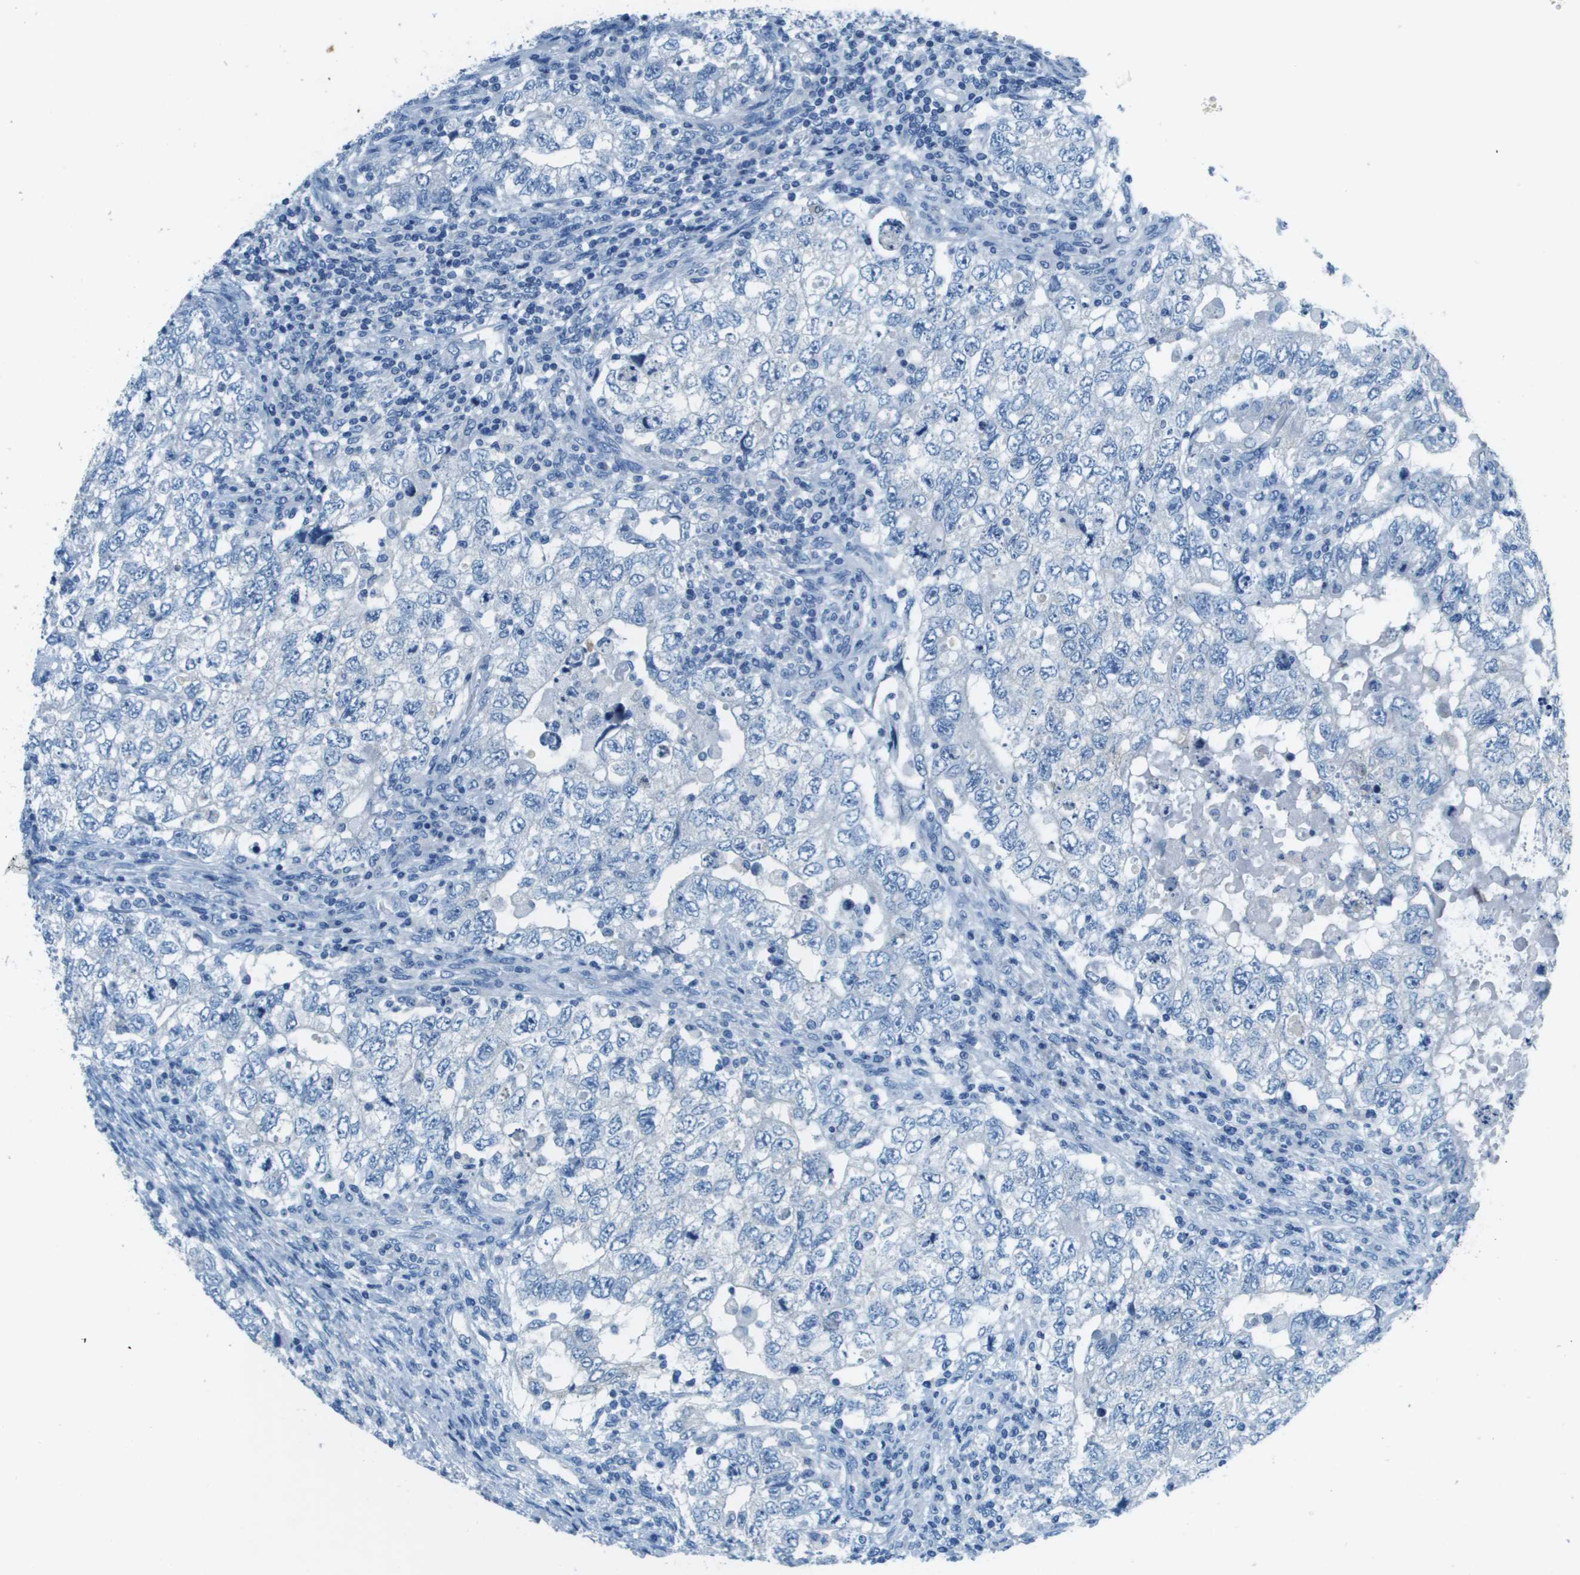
{"staining": {"intensity": "negative", "quantity": "none", "location": "none"}, "tissue": "testis cancer", "cell_type": "Tumor cells", "image_type": "cancer", "snomed": [{"axis": "morphology", "description": "Carcinoma, Embryonal, NOS"}, {"axis": "topography", "description": "Testis"}], "caption": "Immunohistochemistry micrograph of neoplastic tissue: human testis cancer stained with DAB (3,3'-diaminobenzidine) shows no significant protein positivity in tumor cells.", "gene": "SLC16A10", "patient": {"sex": "male", "age": 36}}